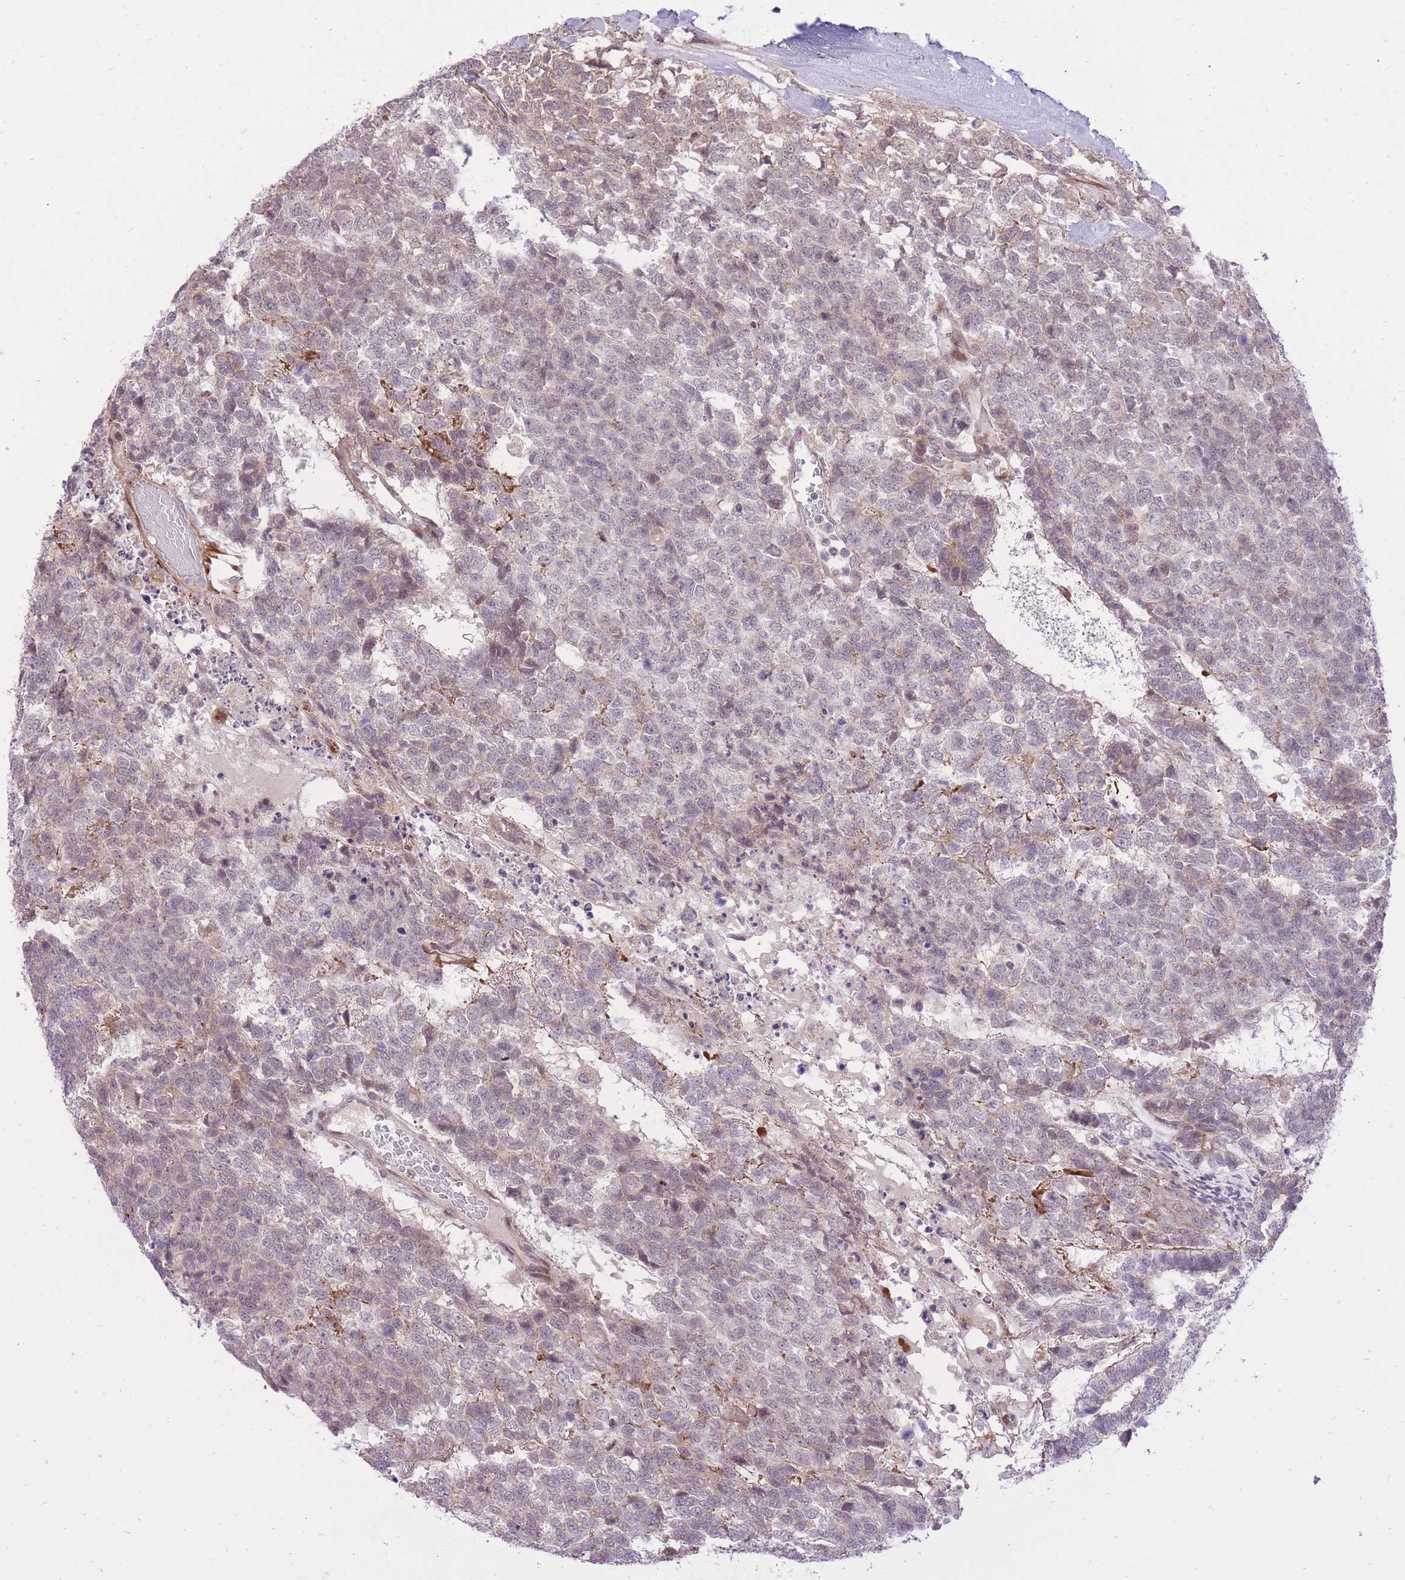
{"staining": {"intensity": "negative", "quantity": "none", "location": "none"}, "tissue": "testis cancer", "cell_type": "Tumor cells", "image_type": "cancer", "snomed": [{"axis": "morphology", "description": "Carcinoma, Embryonal, NOS"}, {"axis": "topography", "description": "Testis"}], "caption": "A photomicrograph of human embryonal carcinoma (testis) is negative for staining in tumor cells. The staining is performed using DAB brown chromogen with nuclei counter-stained in using hematoxylin.", "gene": "SLC4A4", "patient": {"sex": "male", "age": 23}}